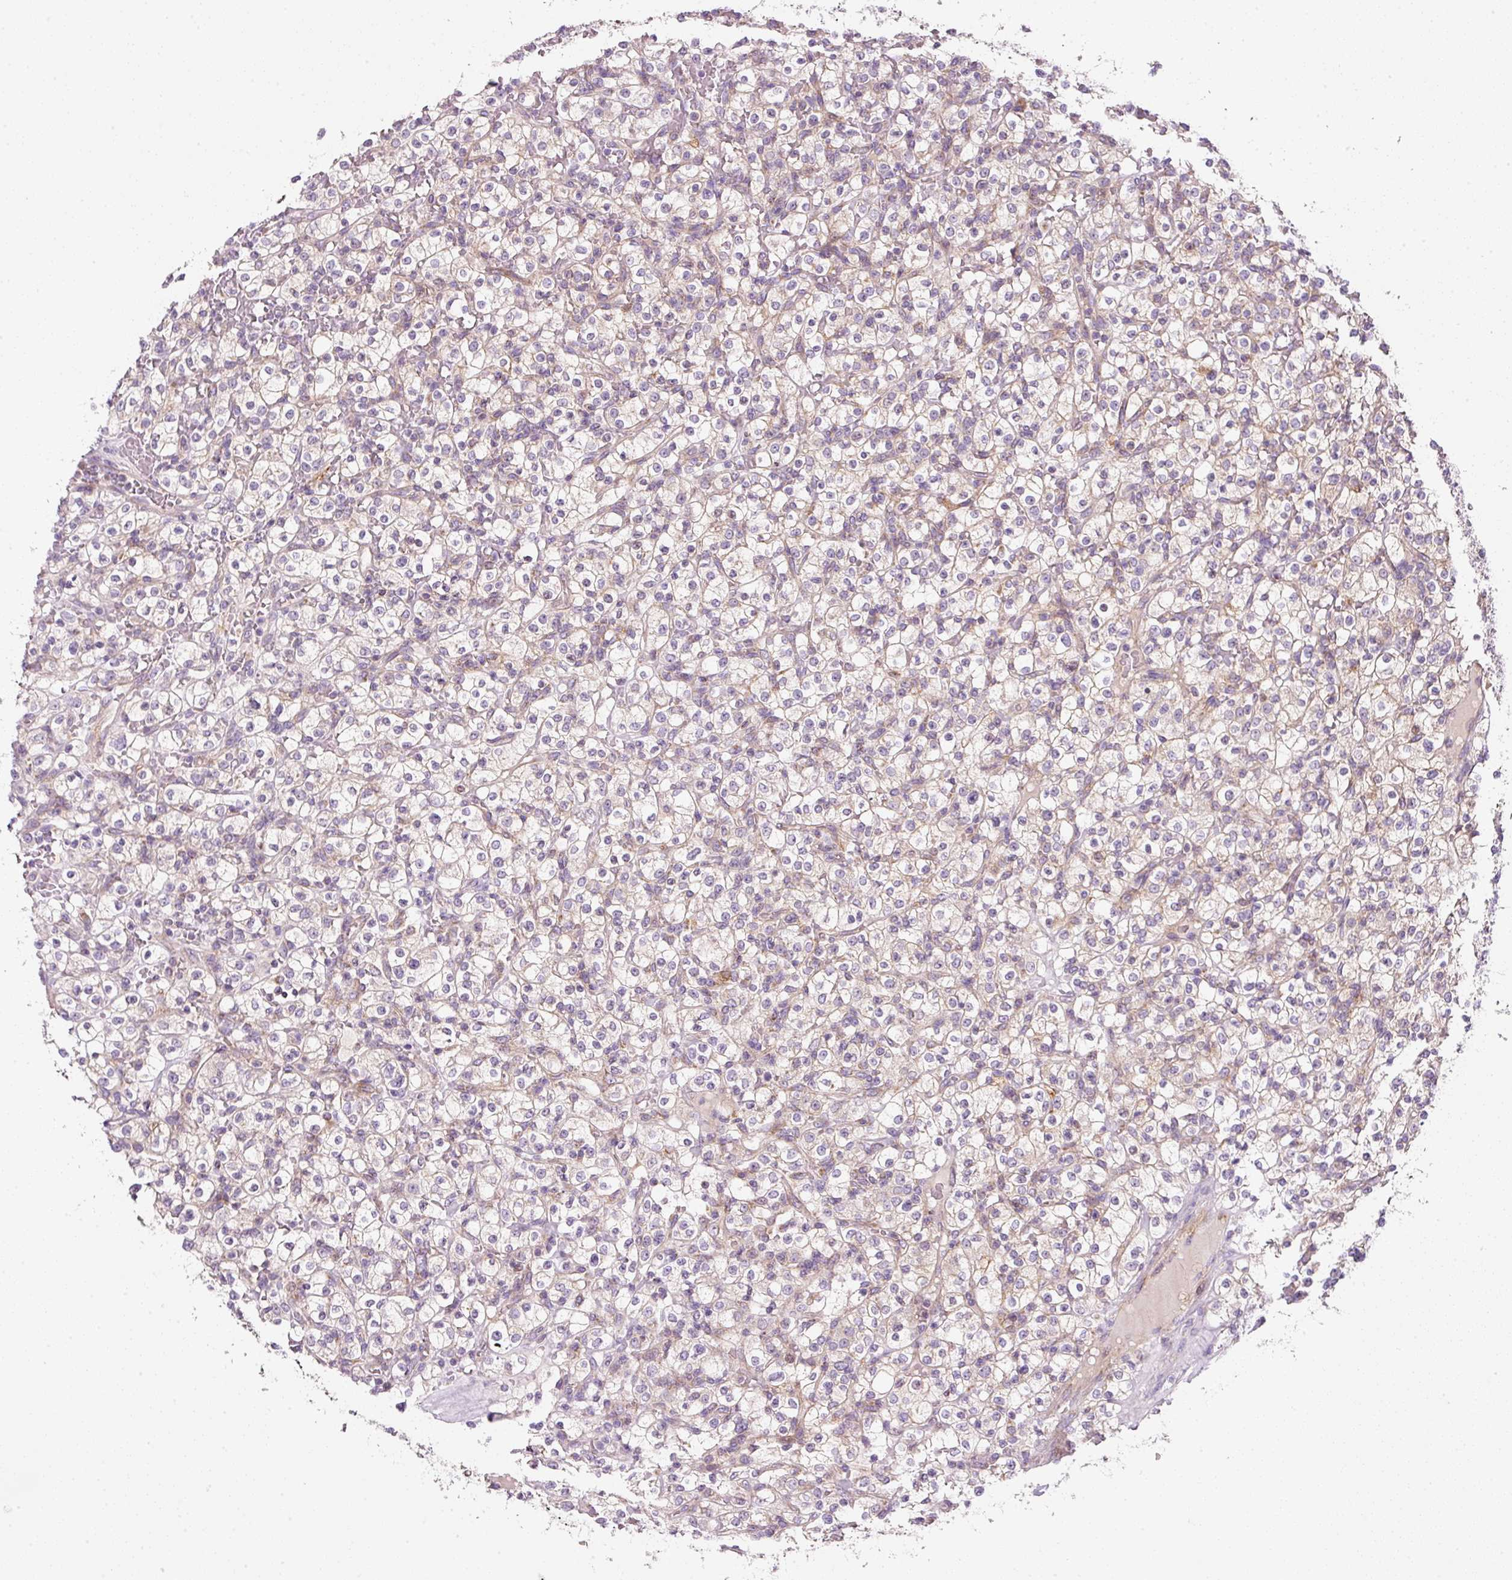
{"staining": {"intensity": "weak", "quantity": "<25%", "location": "cytoplasmic/membranous"}, "tissue": "renal cancer", "cell_type": "Tumor cells", "image_type": "cancer", "snomed": [{"axis": "morphology", "description": "Normal tissue, NOS"}, {"axis": "morphology", "description": "Adenocarcinoma, NOS"}, {"axis": "topography", "description": "Kidney"}], "caption": "This is a image of immunohistochemistry (IHC) staining of adenocarcinoma (renal), which shows no expression in tumor cells.", "gene": "NDUFA1", "patient": {"sex": "female", "age": 72}}